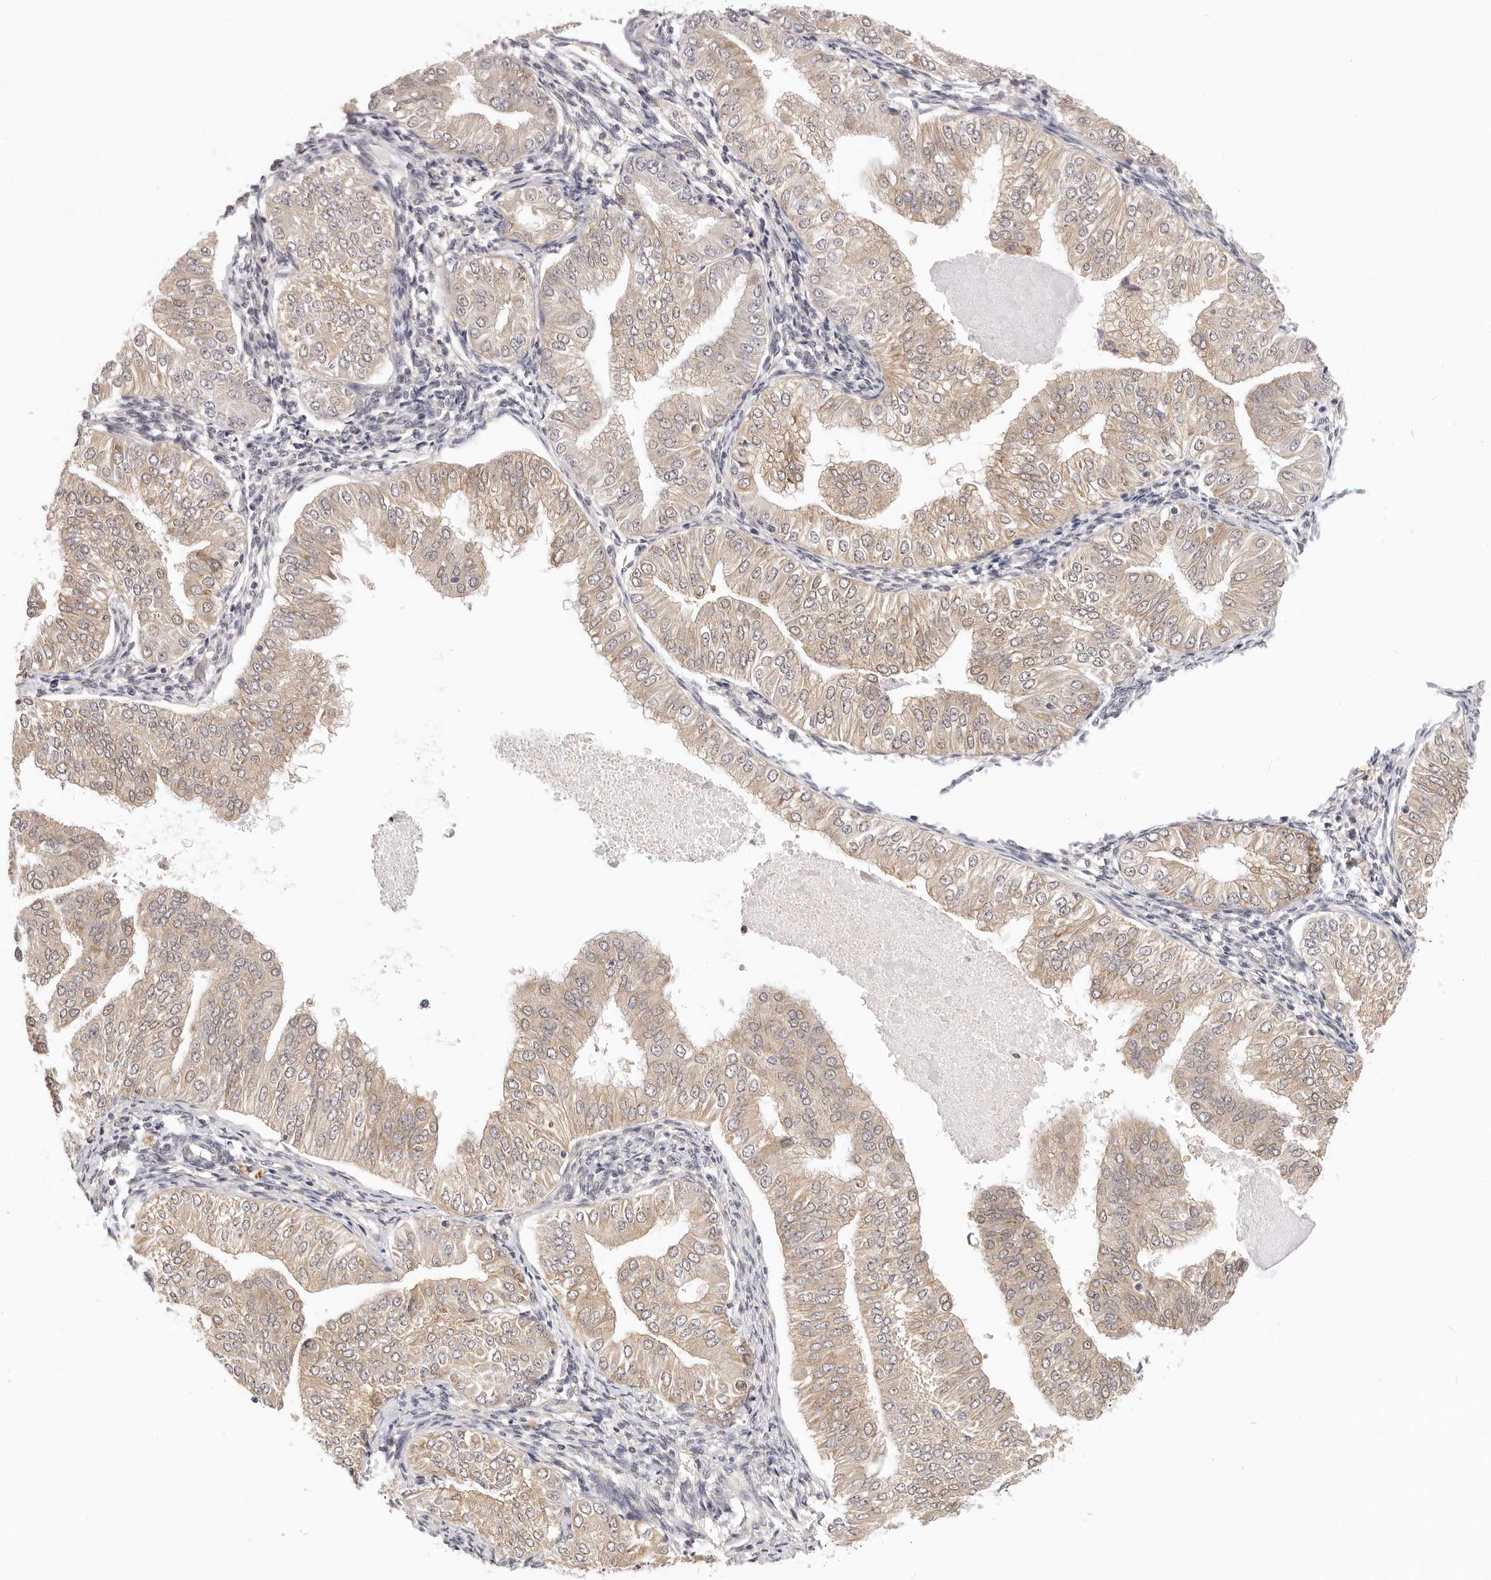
{"staining": {"intensity": "weak", "quantity": ">75%", "location": "cytoplasmic/membranous"}, "tissue": "endometrial cancer", "cell_type": "Tumor cells", "image_type": "cancer", "snomed": [{"axis": "morphology", "description": "Normal tissue, NOS"}, {"axis": "morphology", "description": "Adenocarcinoma, NOS"}, {"axis": "topography", "description": "Endometrium"}], "caption": "The histopathology image reveals immunohistochemical staining of adenocarcinoma (endometrial). There is weak cytoplasmic/membranous expression is present in approximately >75% of tumor cells.", "gene": "GGPS1", "patient": {"sex": "female", "age": 53}}